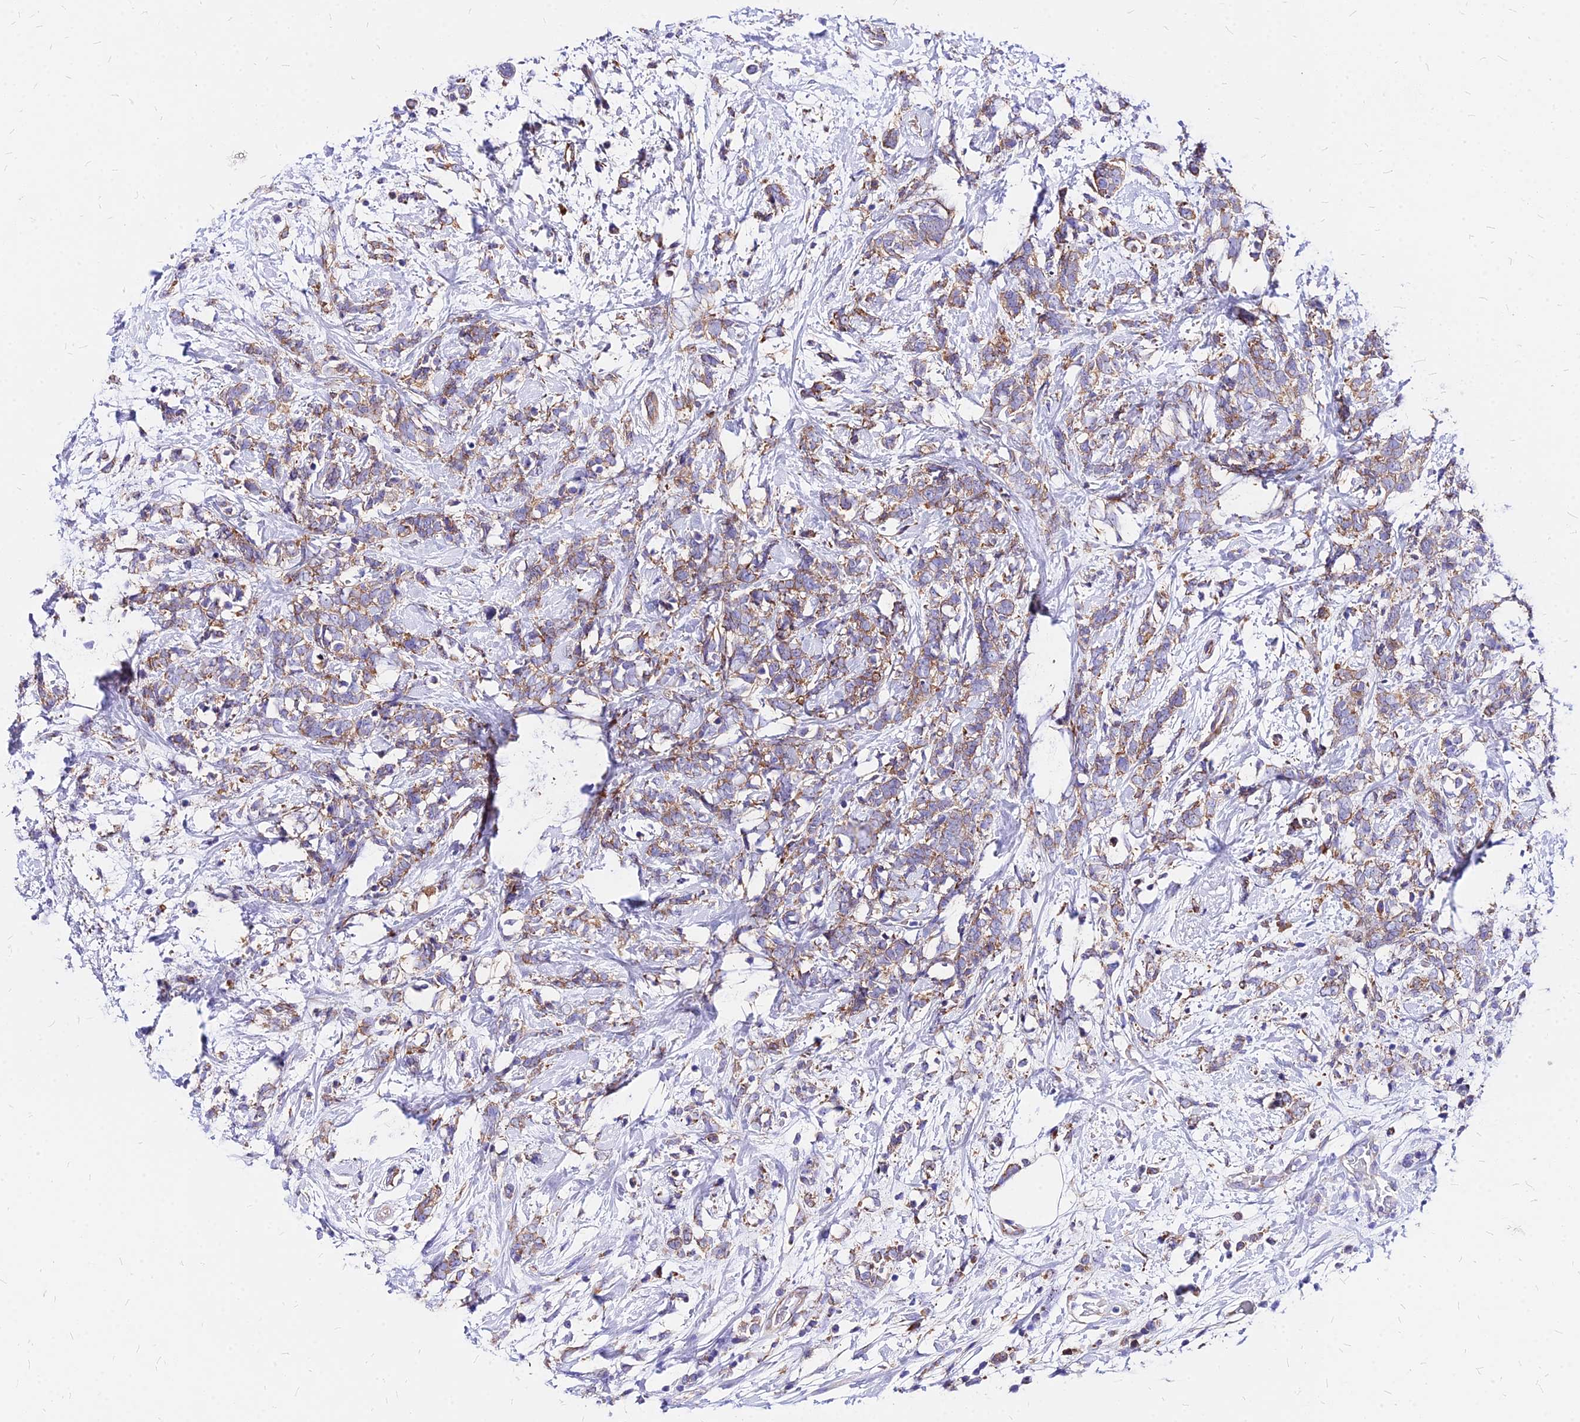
{"staining": {"intensity": "weak", "quantity": ">75%", "location": "cytoplasmic/membranous"}, "tissue": "breast cancer", "cell_type": "Tumor cells", "image_type": "cancer", "snomed": [{"axis": "morphology", "description": "Lobular carcinoma"}, {"axis": "topography", "description": "Breast"}], "caption": "There is low levels of weak cytoplasmic/membranous positivity in tumor cells of lobular carcinoma (breast), as demonstrated by immunohistochemical staining (brown color).", "gene": "RPL19", "patient": {"sex": "female", "age": 58}}